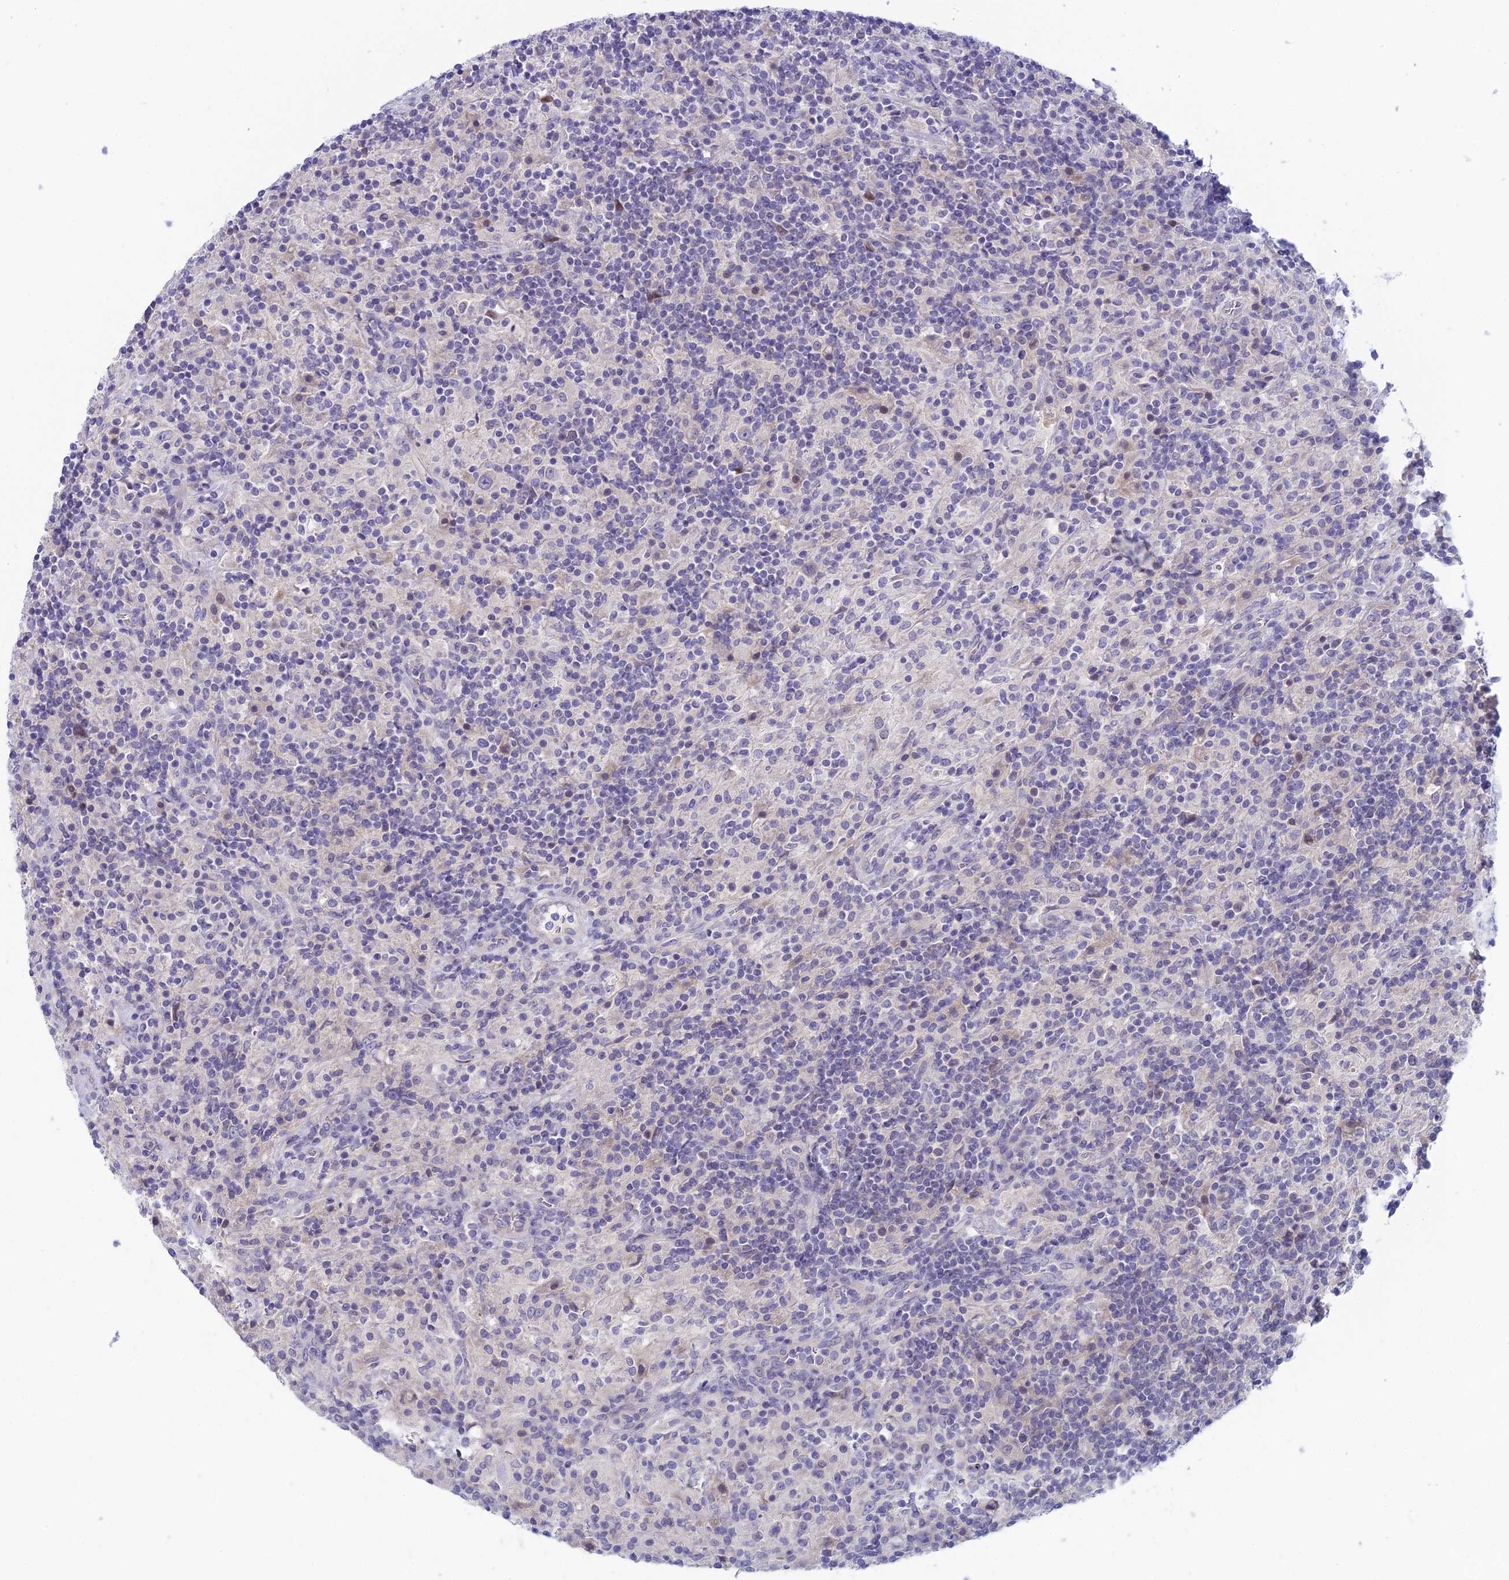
{"staining": {"intensity": "negative", "quantity": "none", "location": "none"}, "tissue": "lymphoma", "cell_type": "Tumor cells", "image_type": "cancer", "snomed": [{"axis": "morphology", "description": "Hodgkin's disease, NOS"}, {"axis": "topography", "description": "Lymph node"}], "caption": "An IHC photomicrograph of Hodgkin's disease is shown. There is no staining in tumor cells of Hodgkin's disease.", "gene": "XPO7", "patient": {"sex": "male", "age": 70}}